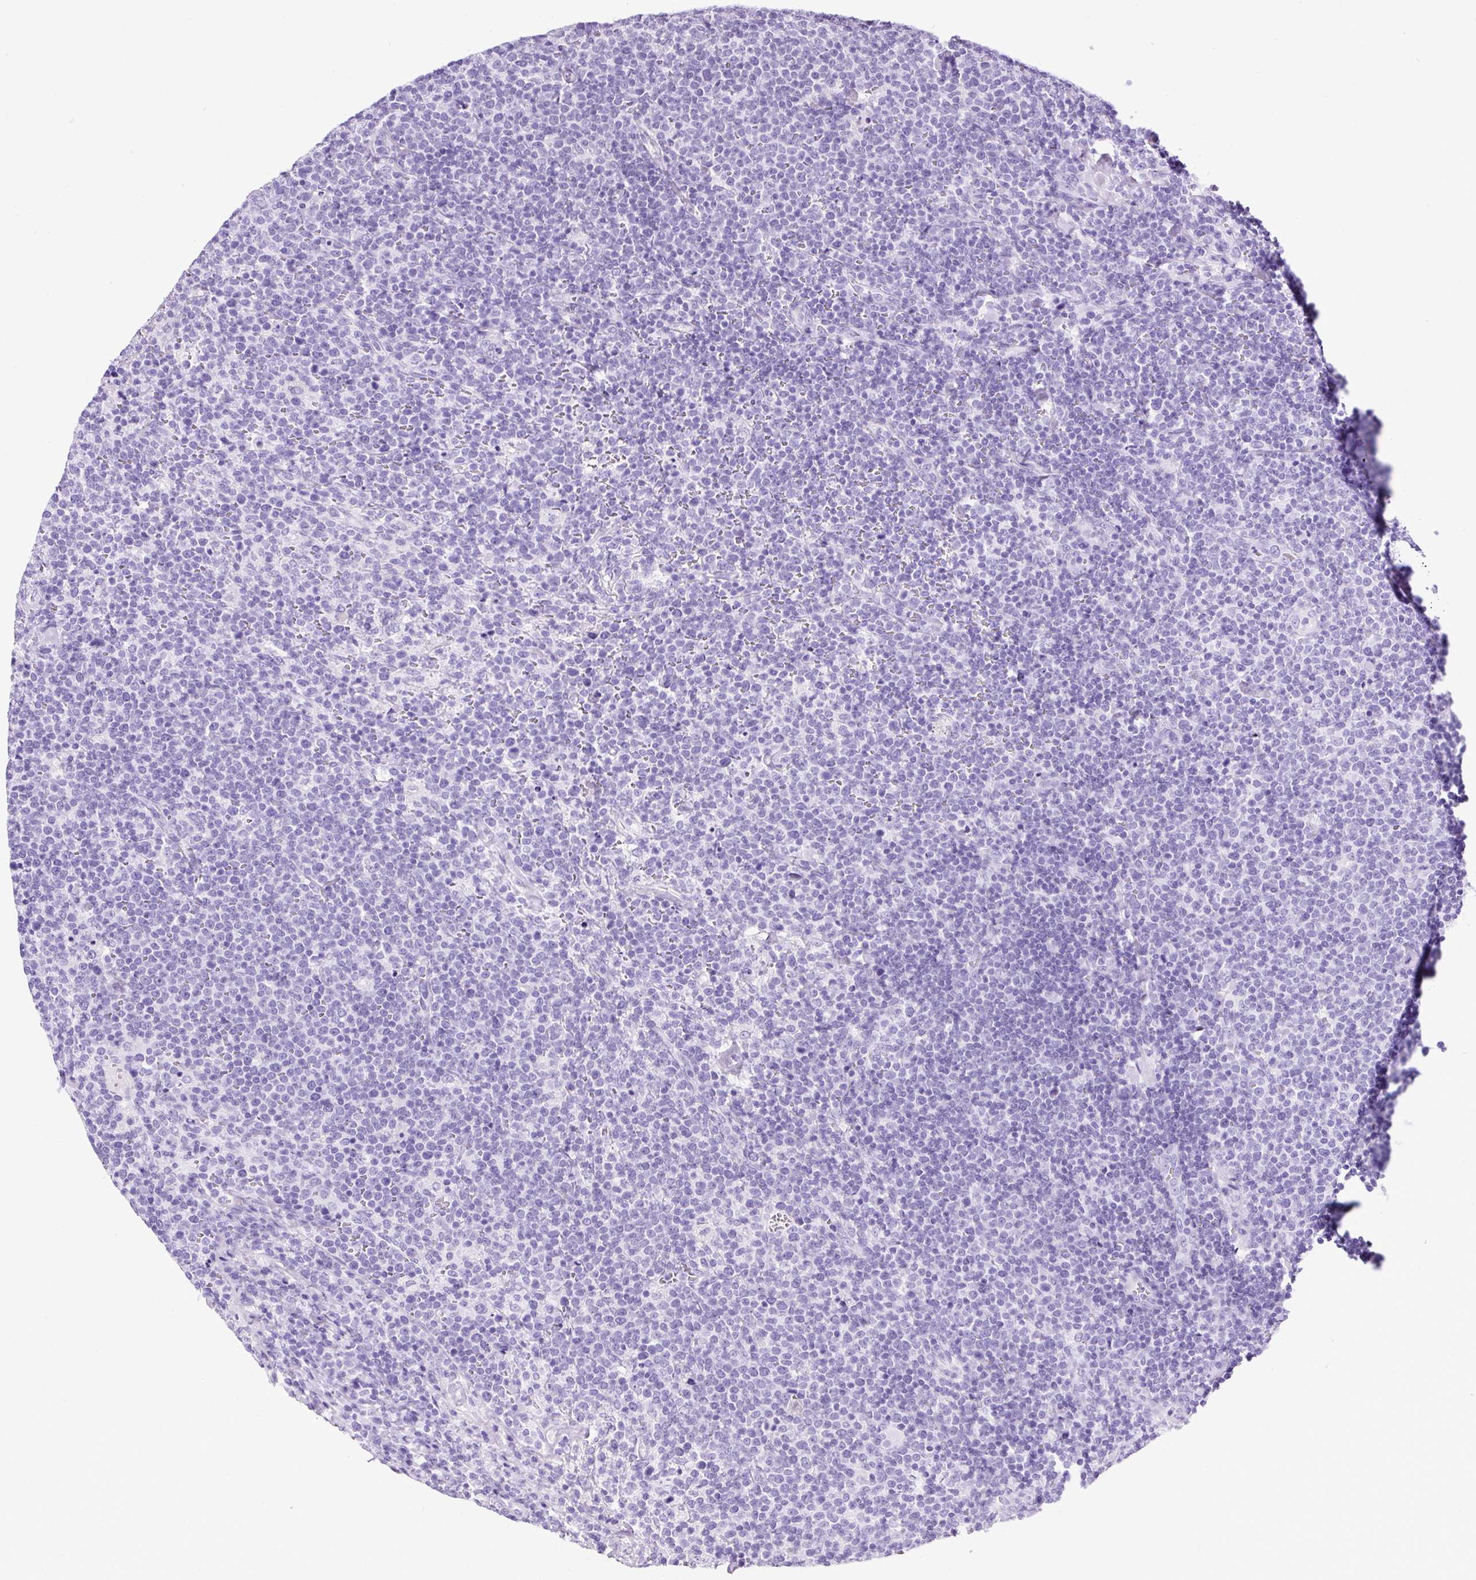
{"staining": {"intensity": "negative", "quantity": "none", "location": "none"}, "tissue": "lymphoma", "cell_type": "Tumor cells", "image_type": "cancer", "snomed": [{"axis": "morphology", "description": "Malignant lymphoma, non-Hodgkin's type, High grade"}, {"axis": "topography", "description": "Lymph node"}], "caption": "Immunohistochemistry micrograph of neoplastic tissue: high-grade malignant lymphoma, non-Hodgkin's type stained with DAB exhibits no significant protein expression in tumor cells. (Immunohistochemistry (ihc), brightfield microscopy, high magnification).", "gene": "CEL", "patient": {"sex": "male", "age": 61}}